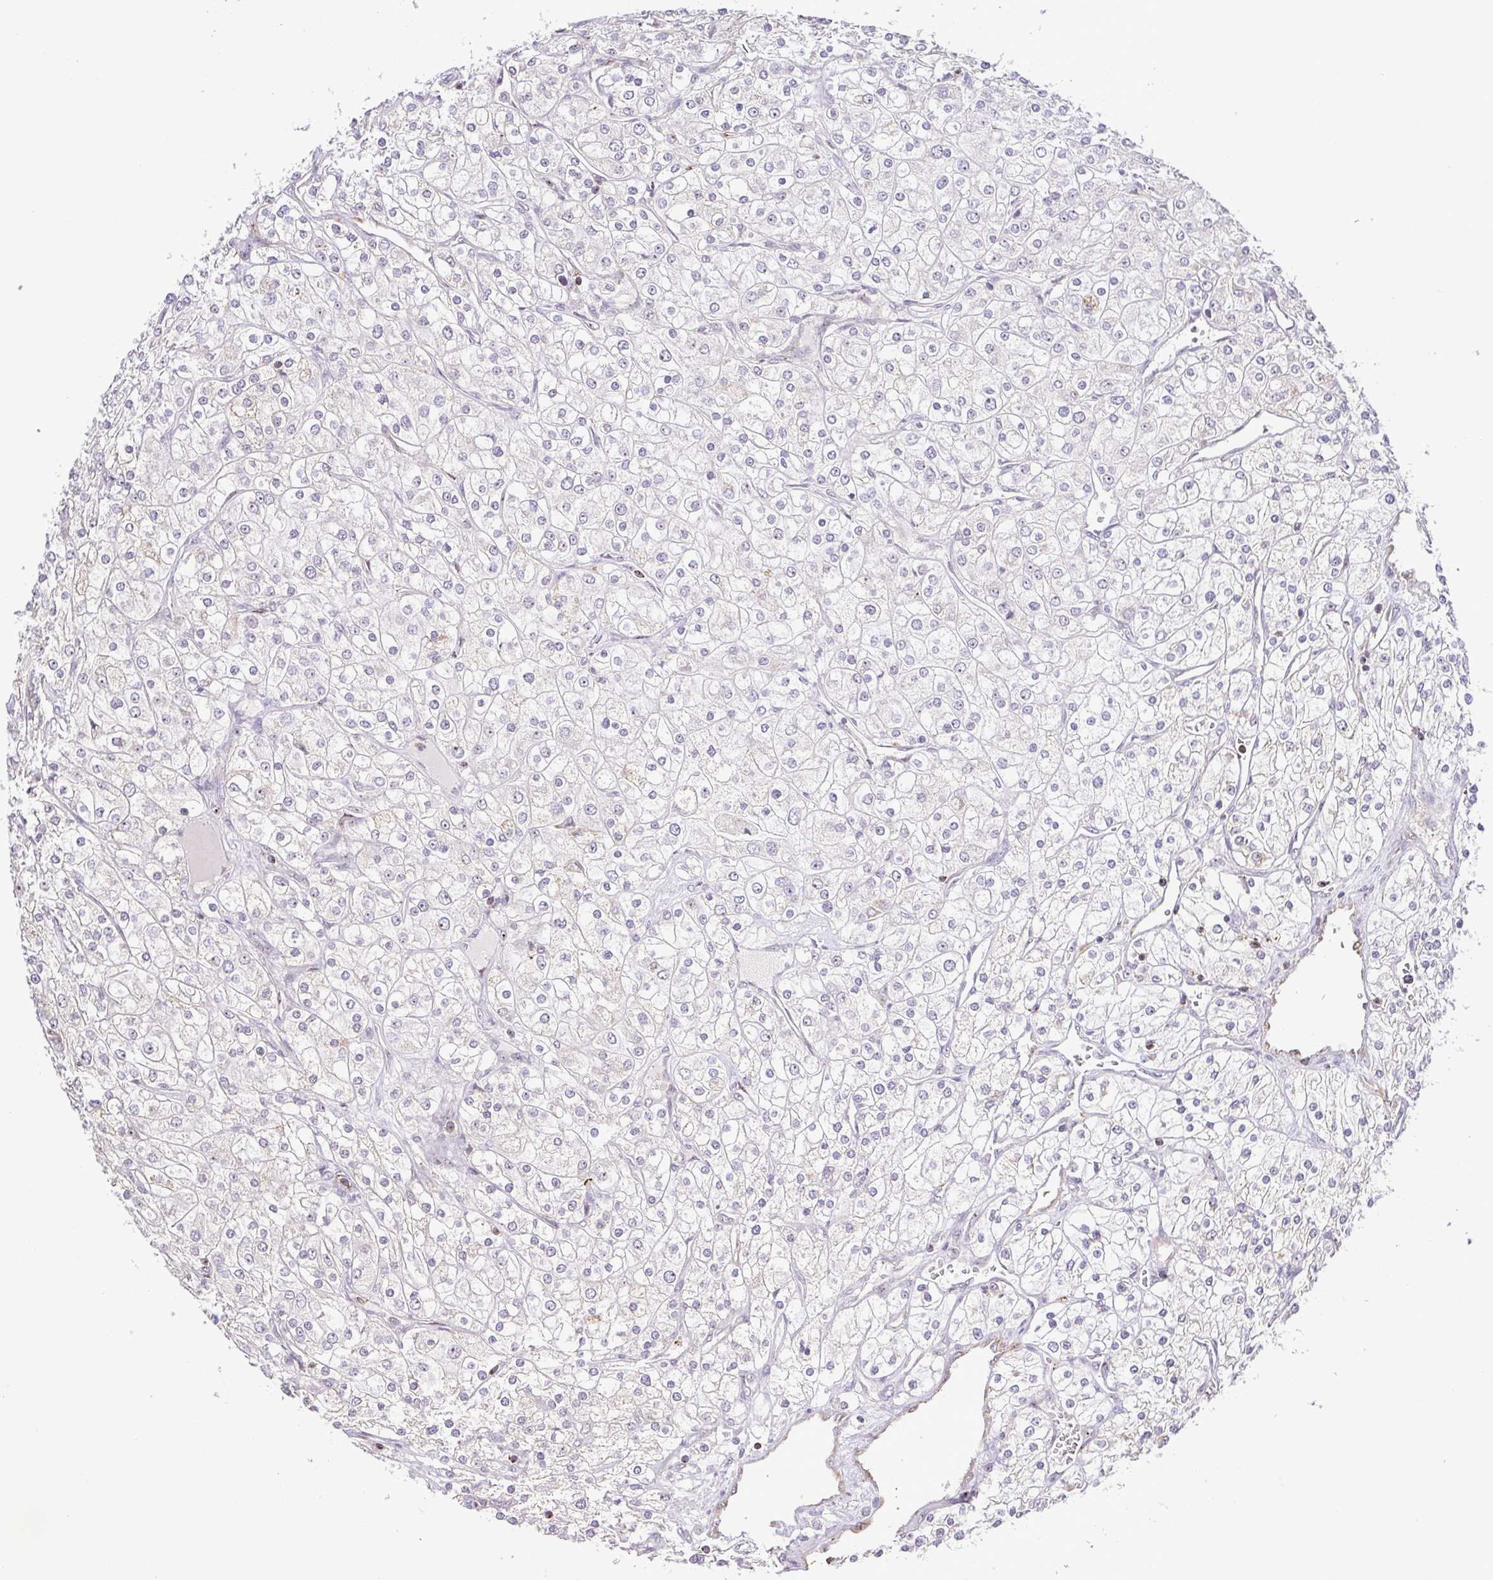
{"staining": {"intensity": "negative", "quantity": "none", "location": "none"}, "tissue": "renal cancer", "cell_type": "Tumor cells", "image_type": "cancer", "snomed": [{"axis": "morphology", "description": "Adenocarcinoma, NOS"}, {"axis": "topography", "description": "Kidney"}], "caption": "A micrograph of human renal cancer (adenocarcinoma) is negative for staining in tumor cells.", "gene": "RSL24D1", "patient": {"sex": "male", "age": 80}}